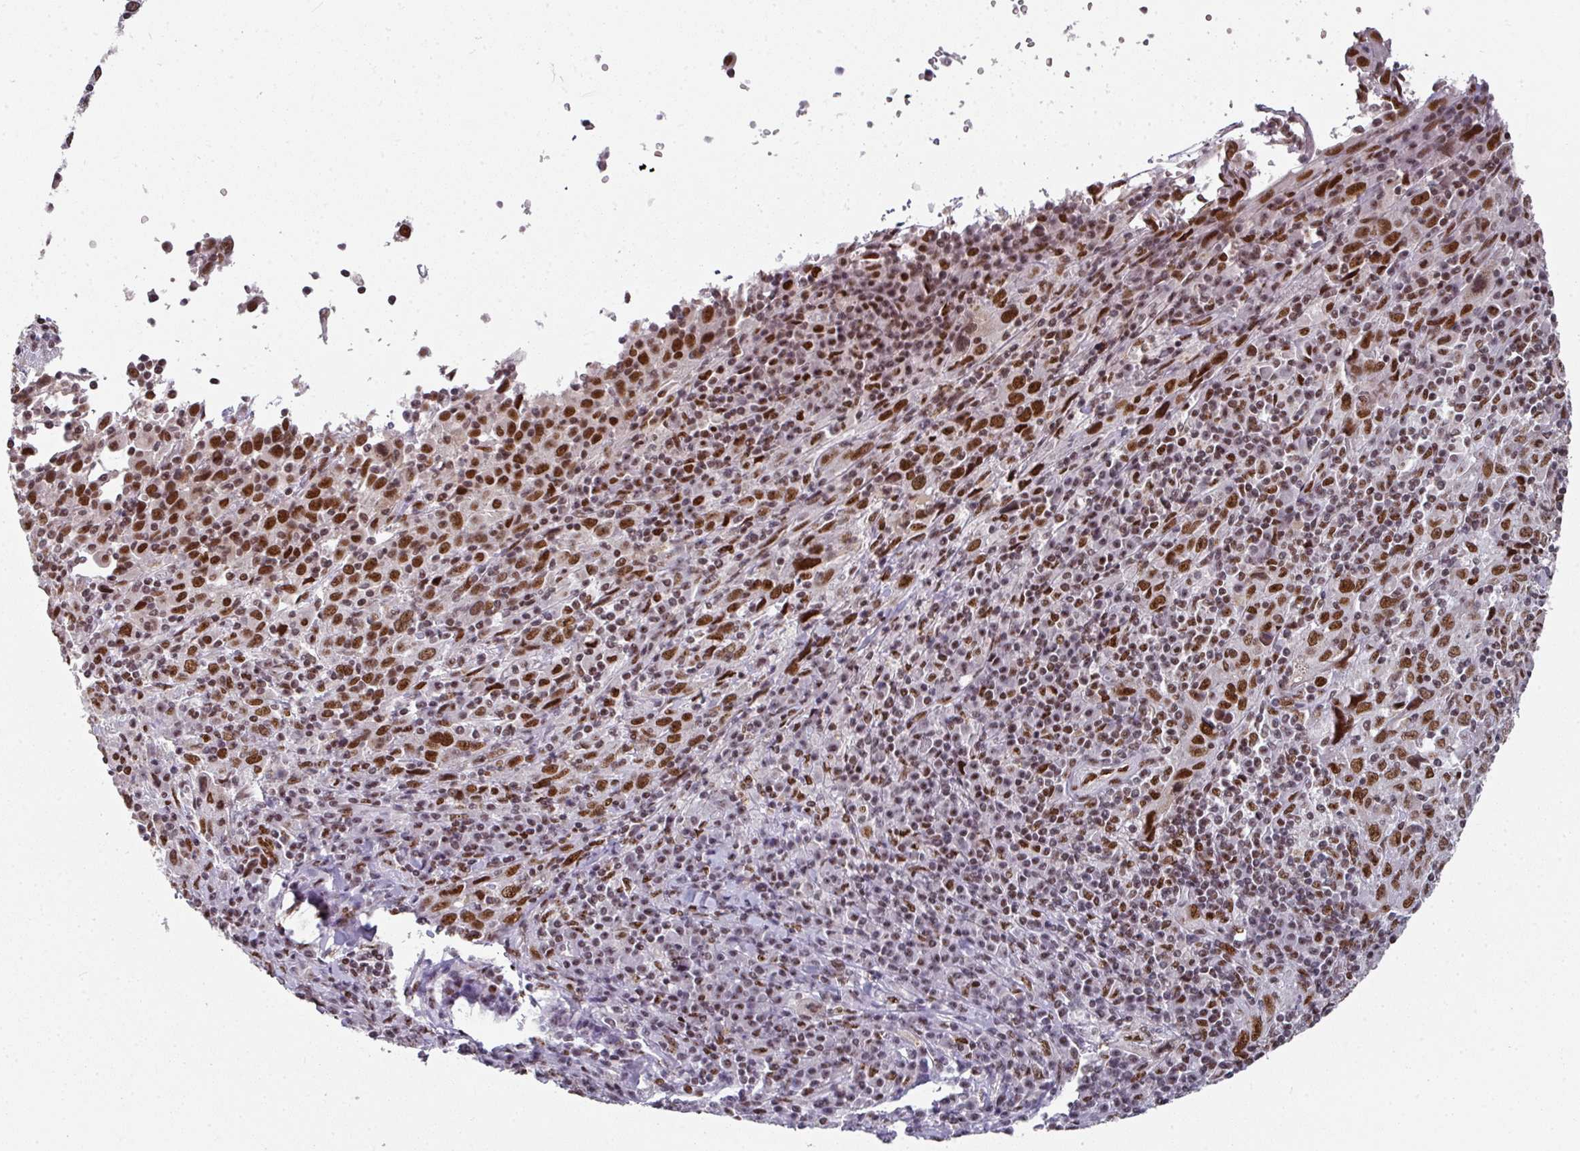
{"staining": {"intensity": "strong", "quantity": ">75%", "location": "nuclear"}, "tissue": "cervical cancer", "cell_type": "Tumor cells", "image_type": "cancer", "snomed": [{"axis": "morphology", "description": "Squamous cell carcinoma, NOS"}, {"axis": "topography", "description": "Cervix"}], "caption": "Immunohistochemistry (IHC) histopathology image of neoplastic tissue: cervical squamous cell carcinoma stained using IHC demonstrates high levels of strong protein expression localized specifically in the nuclear of tumor cells, appearing as a nuclear brown color.", "gene": "RAD50", "patient": {"sex": "female", "age": 46}}